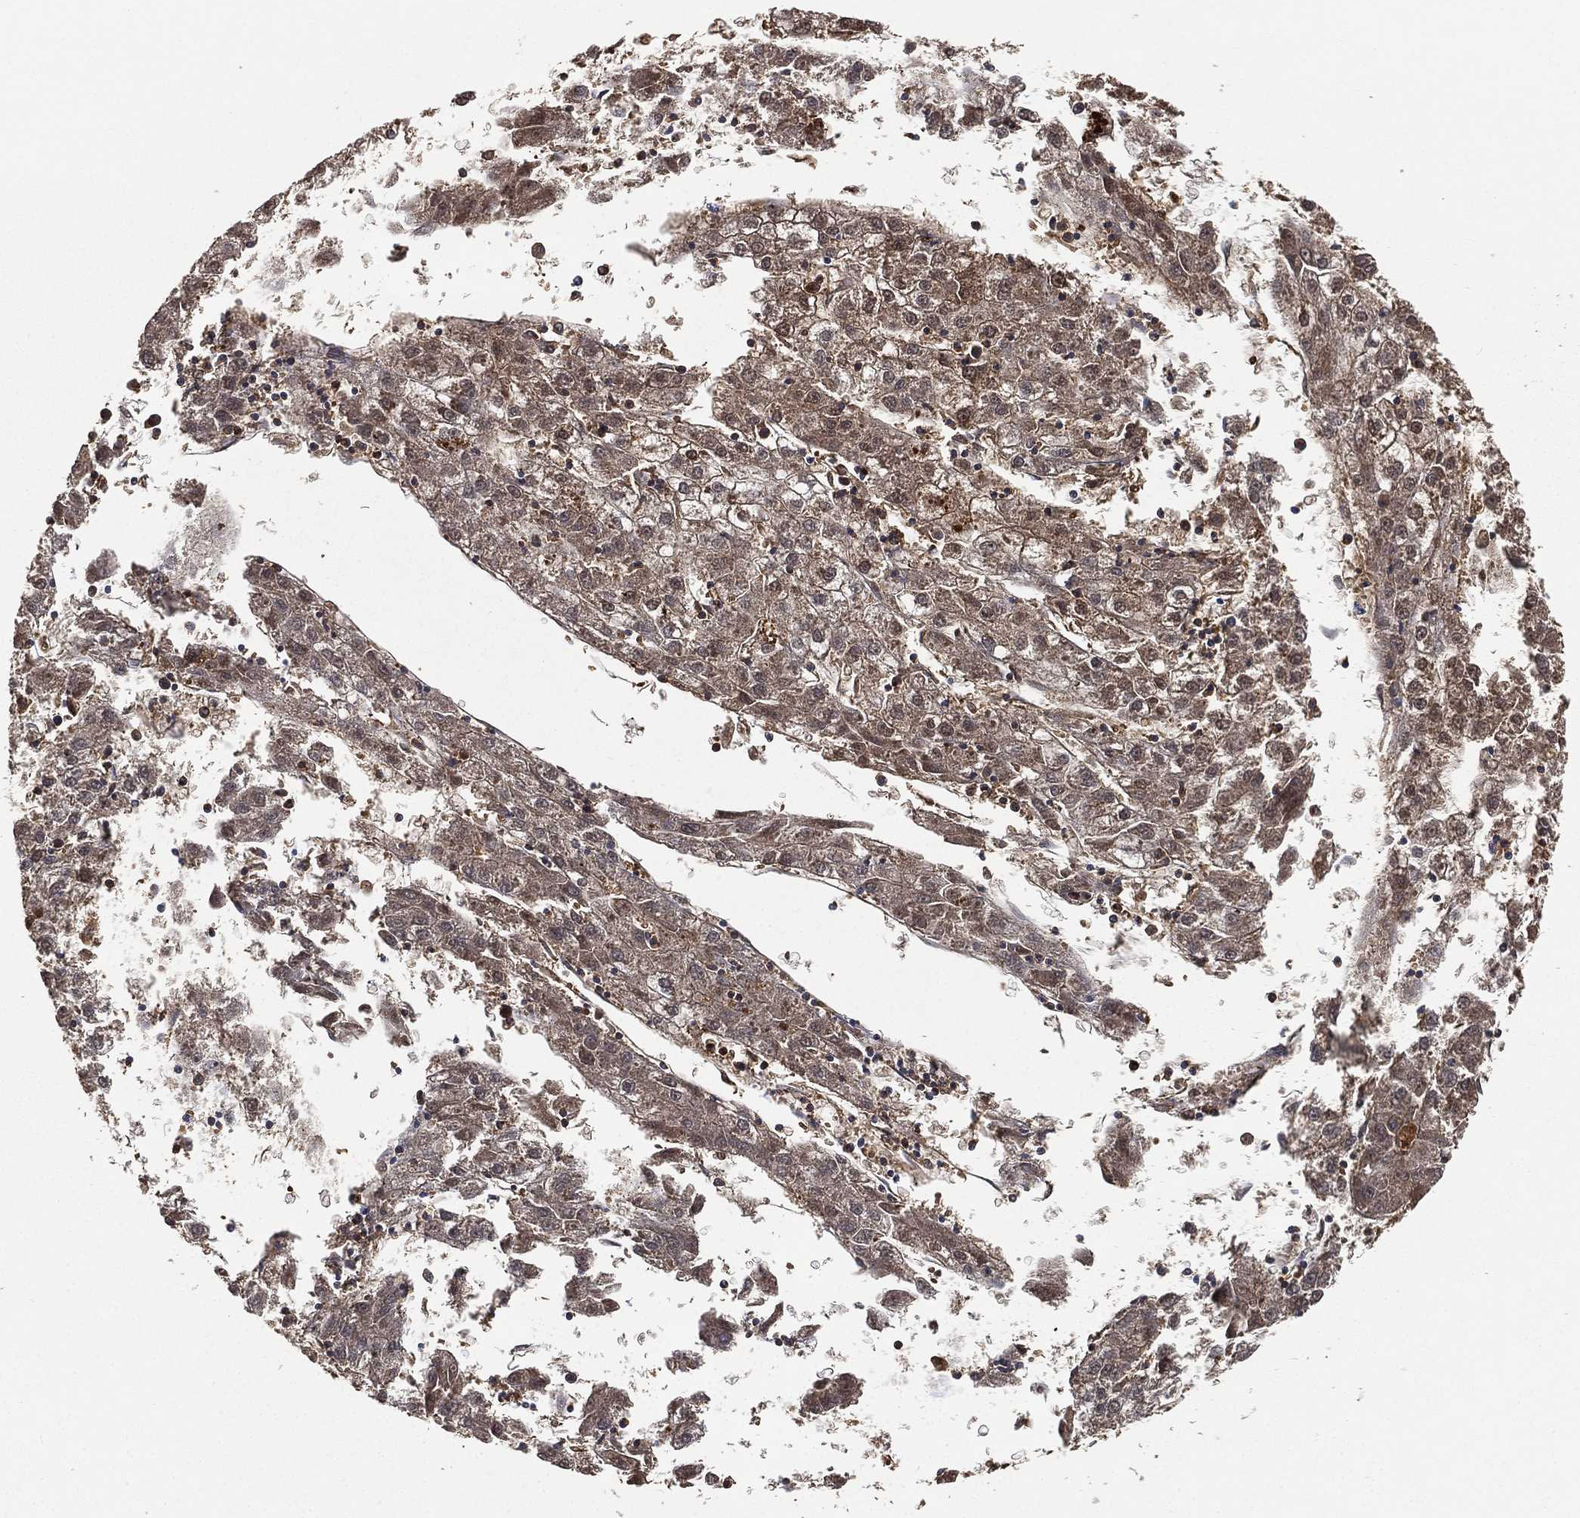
{"staining": {"intensity": "moderate", "quantity": "25%-75%", "location": "cytoplasmic/membranous"}, "tissue": "liver cancer", "cell_type": "Tumor cells", "image_type": "cancer", "snomed": [{"axis": "morphology", "description": "Carcinoma, Hepatocellular, NOS"}, {"axis": "topography", "description": "Liver"}], "caption": "Protein analysis of hepatocellular carcinoma (liver) tissue shows moderate cytoplasmic/membranous expression in approximately 25%-75% of tumor cells.", "gene": "CRYL1", "patient": {"sex": "male", "age": 72}}